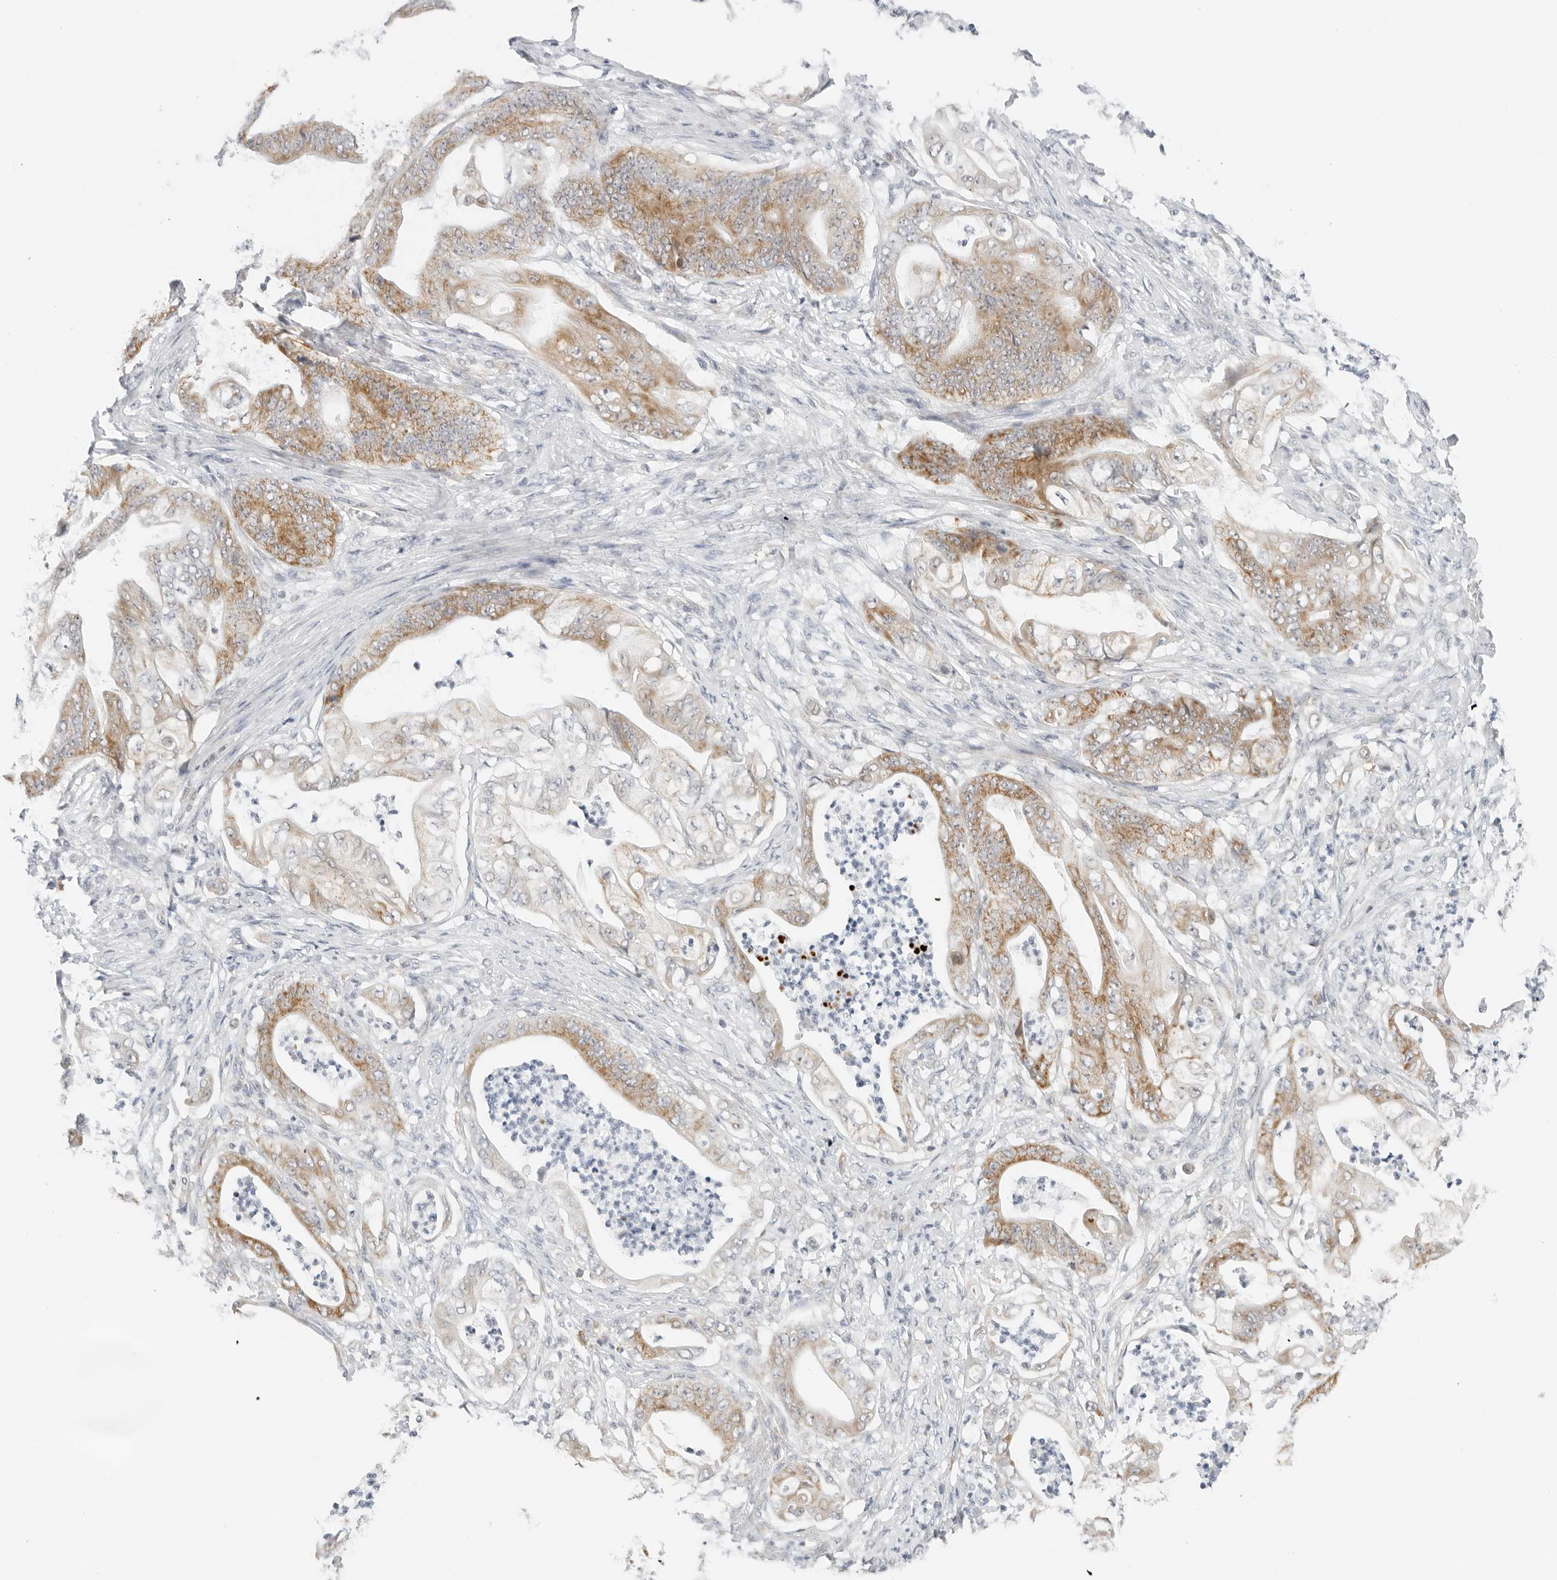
{"staining": {"intensity": "moderate", "quantity": "25%-75%", "location": "cytoplasmic/membranous"}, "tissue": "stomach cancer", "cell_type": "Tumor cells", "image_type": "cancer", "snomed": [{"axis": "morphology", "description": "Adenocarcinoma, NOS"}, {"axis": "topography", "description": "Stomach"}], "caption": "An image of stomach cancer (adenocarcinoma) stained for a protein exhibits moderate cytoplasmic/membranous brown staining in tumor cells.", "gene": "RC3H1", "patient": {"sex": "female", "age": 73}}